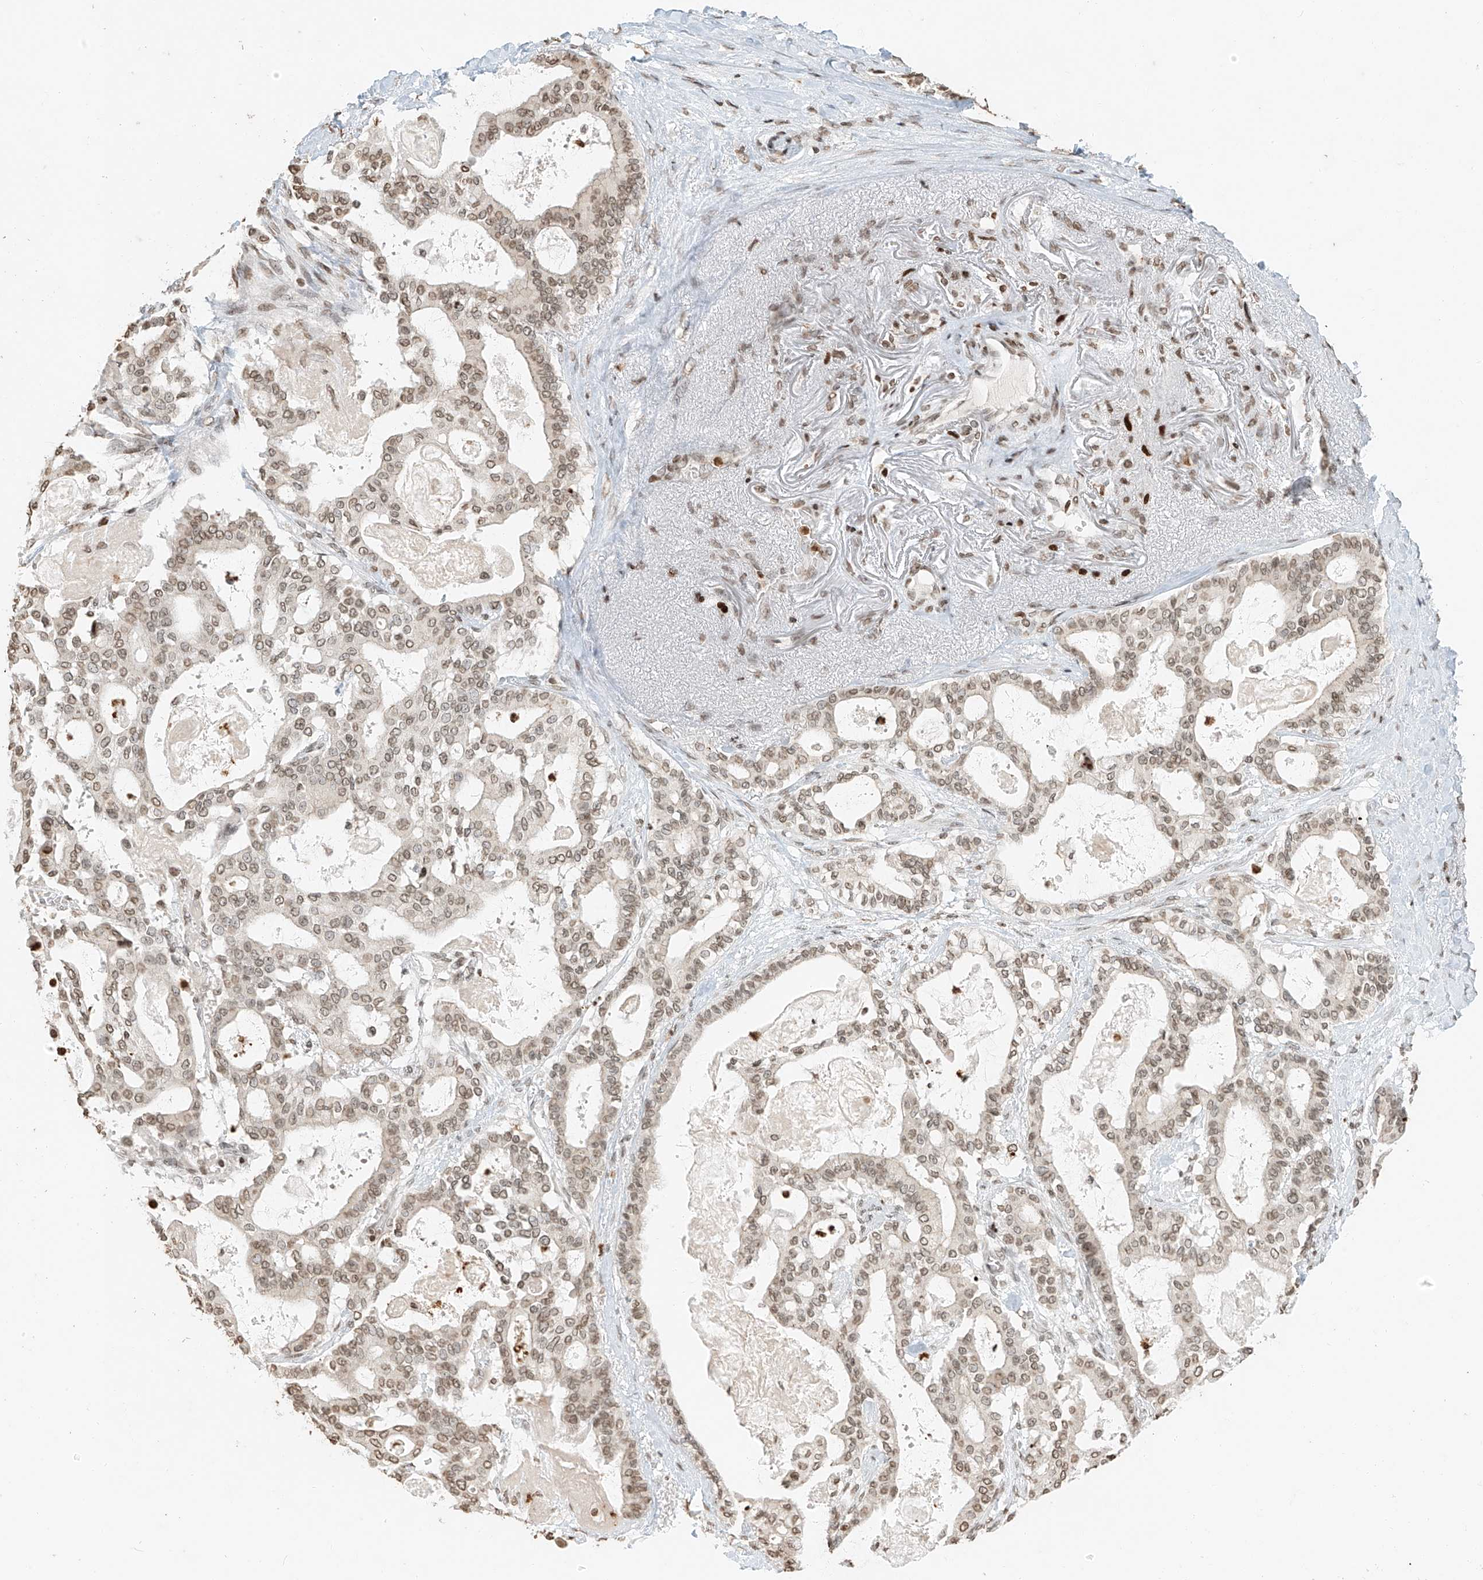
{"staining": {"intensity": "moderate", "quantity": ">75%", "location": "nuclear"}, "tissue": "pancreatic cancer", "cell_type": "Tumor cells", "image_type": "cancer", "snomed": [{"axis": "morphology", "description": "Adenocarcinoma, NOS"}, {"axis": "topography", "description": "Pancreas"}], "caption": "Pancreatic cancer stained with IHC exhibits moderate nuclear positivity in about >75% of tumor cells.", "gene": "C17orf58", "patient": {"sex": "male", "age": 63}}